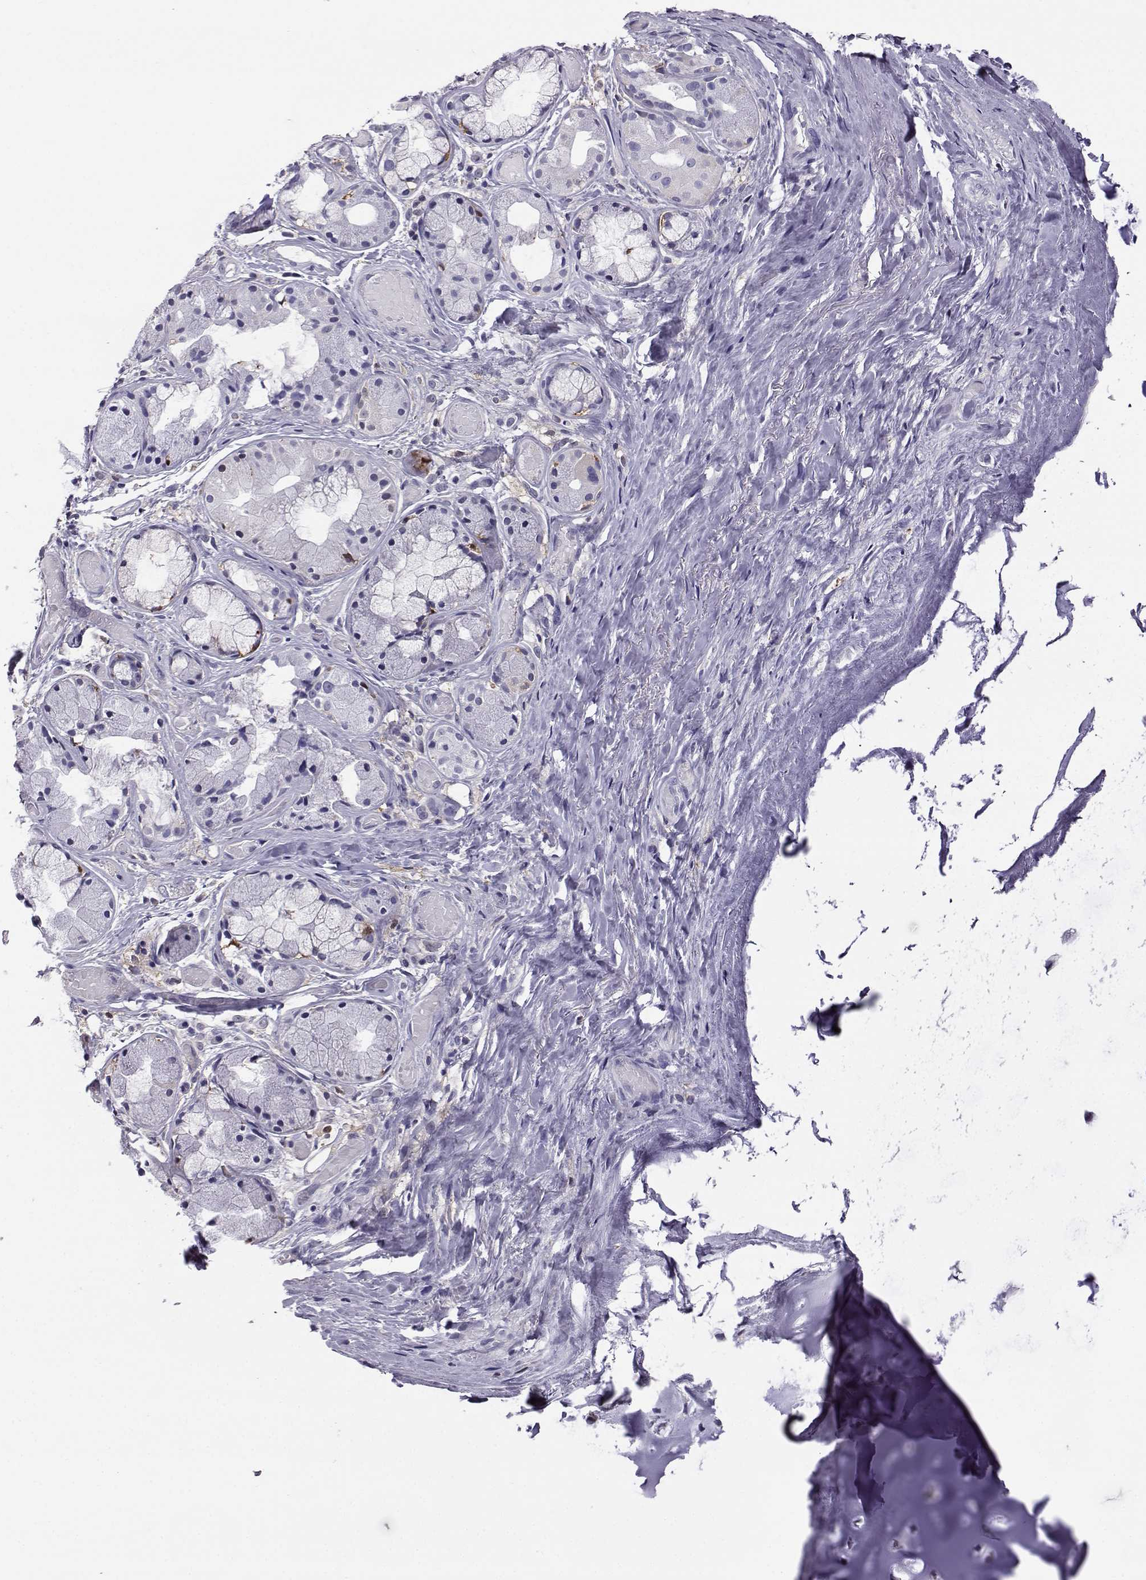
{"staining": {"intensity": "negative", "quantity": "none", "location": "none"}, "tissue": "soft tissue", "cell_type": "Chondrocytes", "image_type": "normal", "snomed": [{"axis": "morphology", "description": "Normal tissue, NOS"}, {"axis": "topography", "description": "Cartilage tissue"}], "caption": "This is a photomicrograph of immunohistochemistry staining of unremarkable soft tissue, which shows no staining in chondrocytes.", "gene": "AKR1B1", "patient": {"sex": "male", "age": 62}}